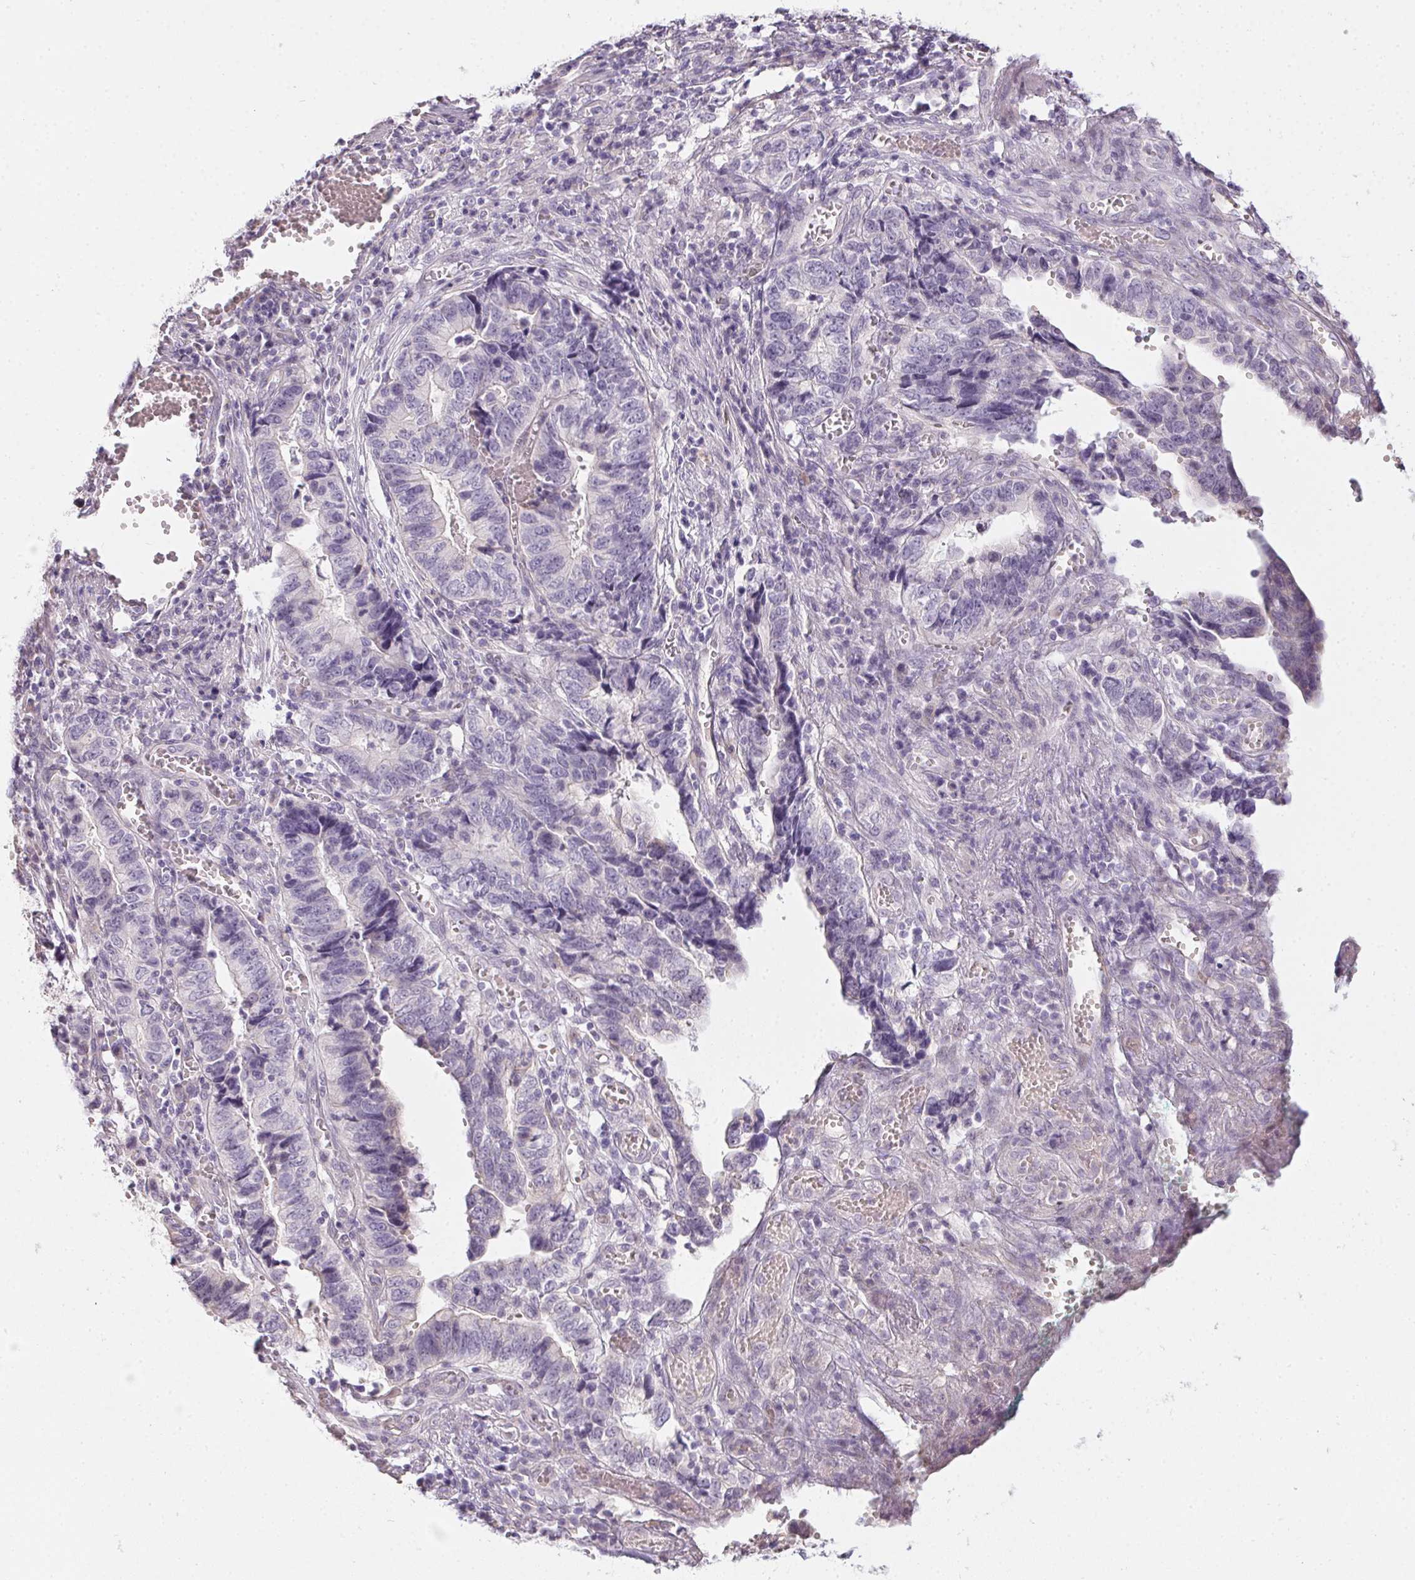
{"staining": {"intensity": "negative", "quantity": "none", "location": "none"}, "tissue": "stomach cancer", "cell_type": "Tumor cells", "image_type": "cancer", "snomed": [{"axis": "morphology", "description": "Adenocarcinoma, NOS"}, {"axis": "topography", "description": "Stomach, upper"}], "caption": "IHC image of neoplastic tissue: stomach adenocarcinoma stained with DAB (3,3'-diaminobenzidine) reveals no significant protein positivity in tumor cells.", "gene": "CTCFL", "patient": {"sex": "female", "age": 67}}